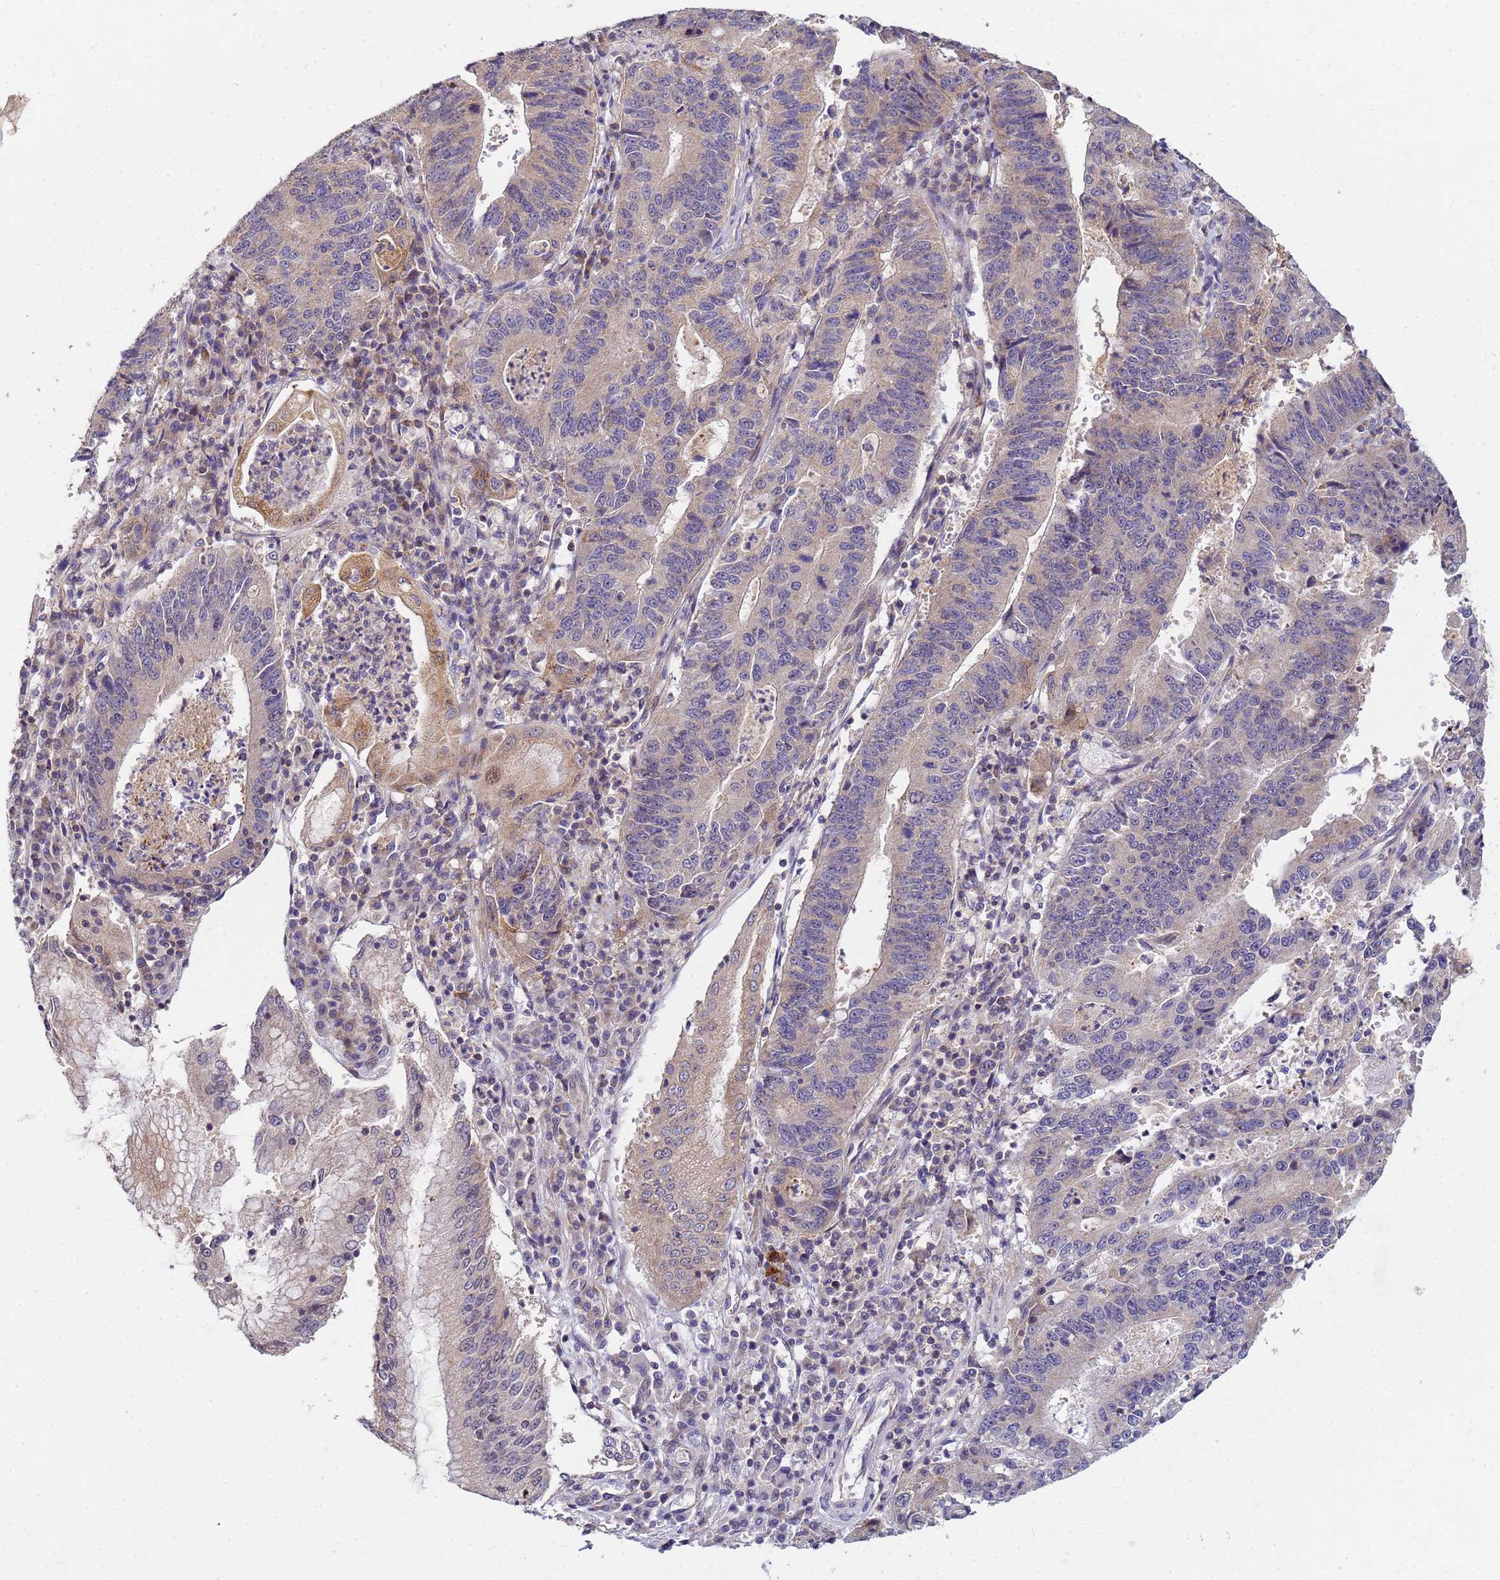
{"staining": {"intensity": "weak", "quantity": "<25%", "location": "cytoplasmic/membranous"}, "tissue": "stomach cancer", "cell_type": "Tumor cells", "image_type": "cancer", "snomed": [{"axis": "morphology", "description": "Adenocarcinoma, NOS"}, {"axis": "topography", "description": "Stomach"}], "caption": "A micrograph of adenocarcinoma (stomach) stained for a protein displays no brown staining in tumor cells.", "gene": "CDC34", "patient": {"sex": "male", "age": 59}}